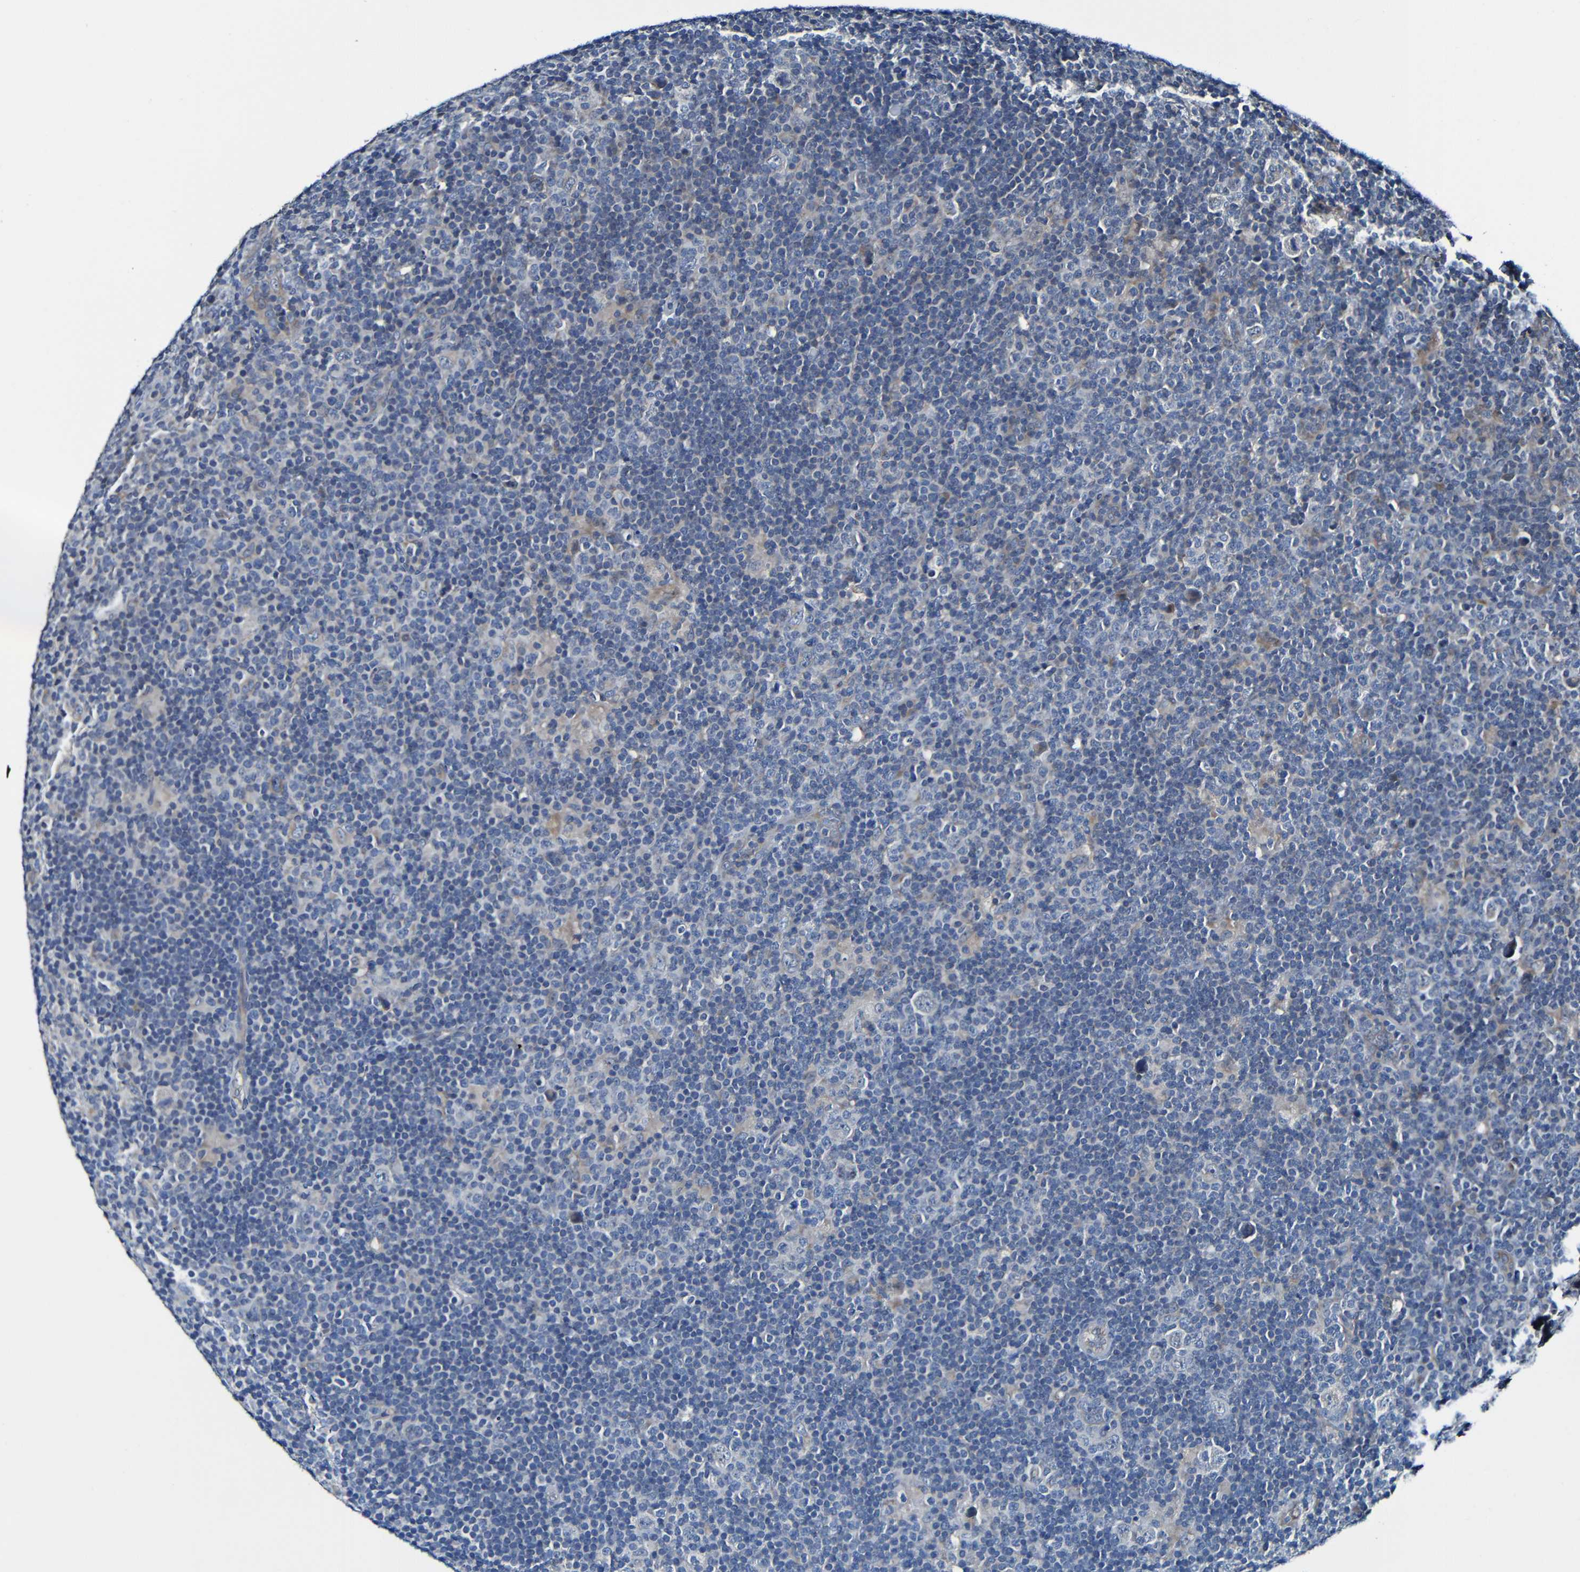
{"staining": {"intensity": "negative", "quantity": "none", "location": "none"}, "tissue": "lymphoma", "cell_type": "Tumor cells", "image_type": "cancer", "snomed": [{"axis": "morphology", "description": "Hodgkin's disease, NOS"}, {"axis": "topography", "description": "Lymph node"}], "caption": "This is a photomicrograph of immunohistochemistry staining of Hodgkin's disease, which shows no expression in tumor cells.", "gene": "ADAM15", "patient": {"sex": "female", "age": 57}}